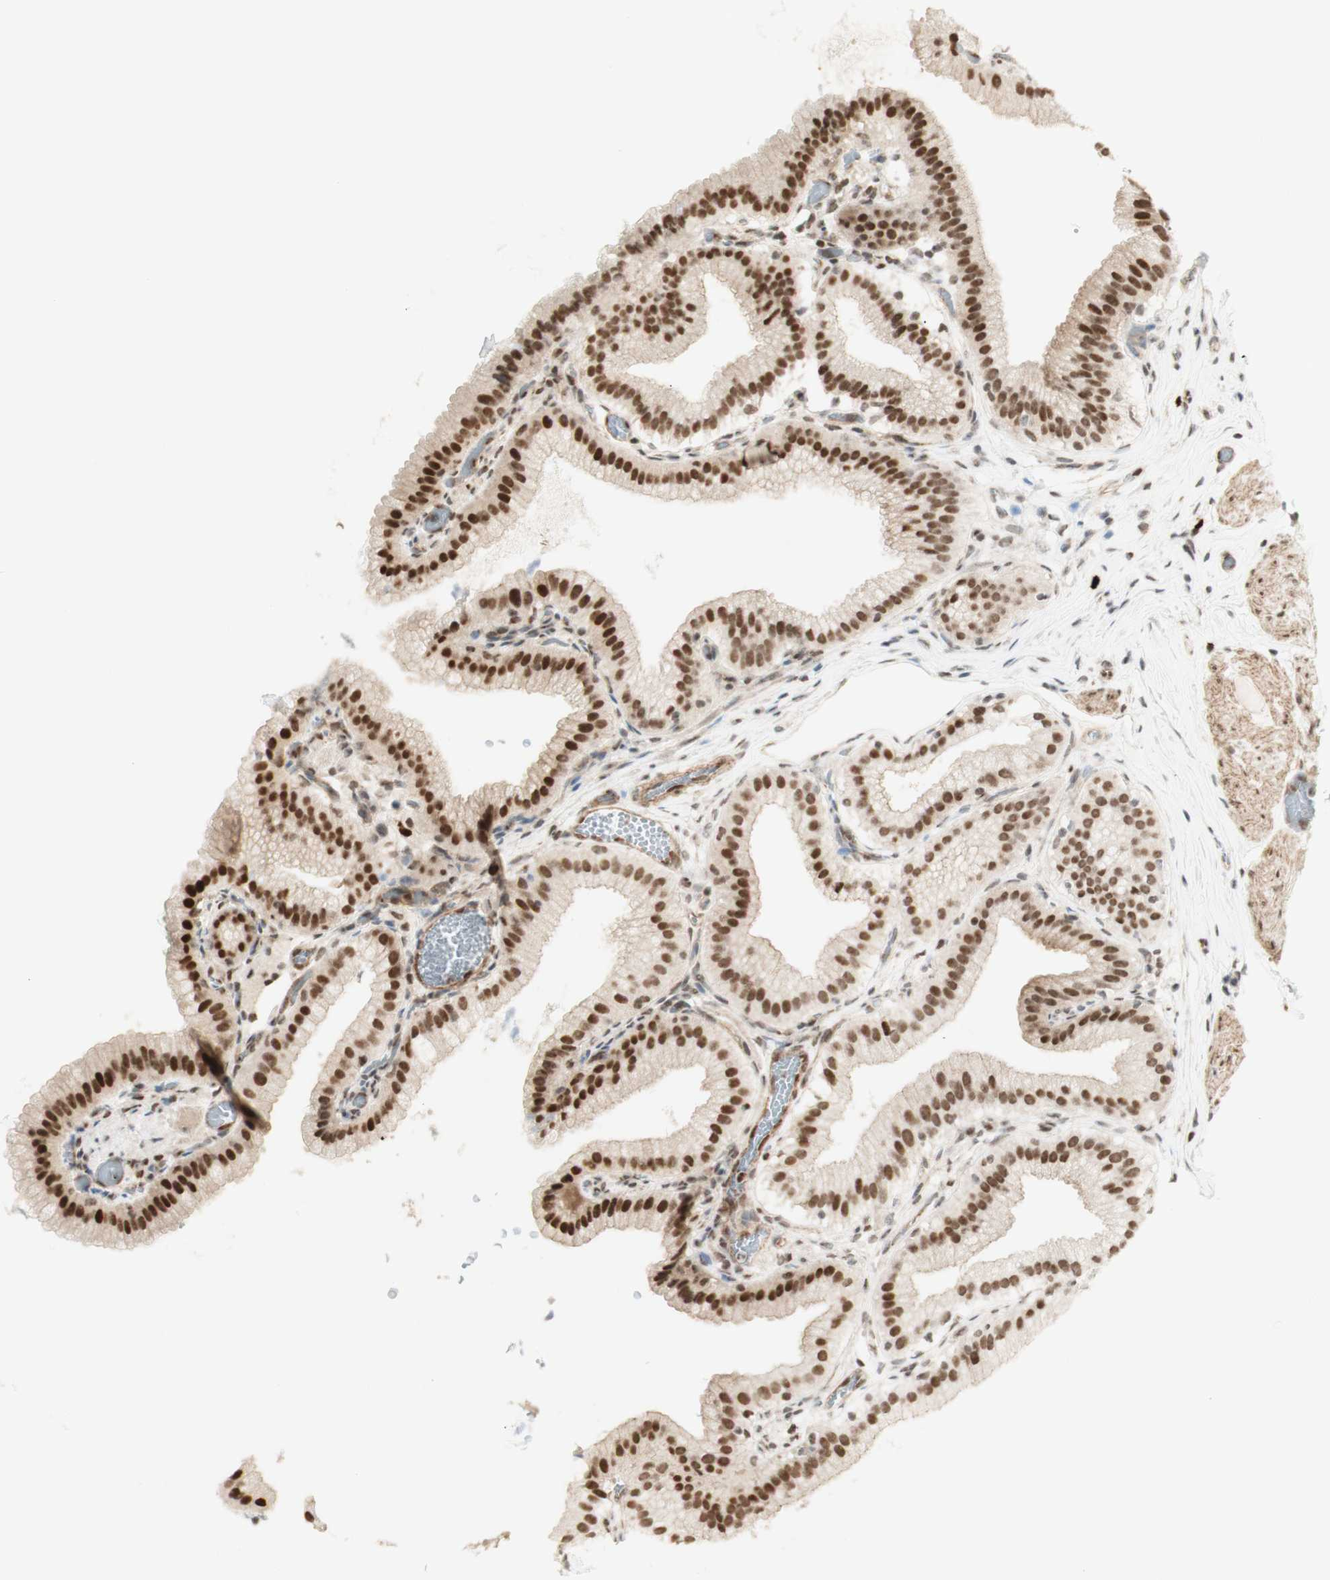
{"staining": {"intensity": "moderate", "quantity": ">75%", "location": "nuclear"}, "tissue": "gallbladder", "cell_type": "Glandular cells", "image_type": "normal", "snomed": [{"axis": "morphology", "description": "Normal tissue, NOS"}, {"axis": "topography", "description": "Gallbladder"}], "caption": "Brown immunohistochemical staining in benign gallbladder reveals moderate nuclear staining in approximately >75% of glandular cells.", "gene": "ZMYM6", "patient": {"sex": "male", "age": 54}}